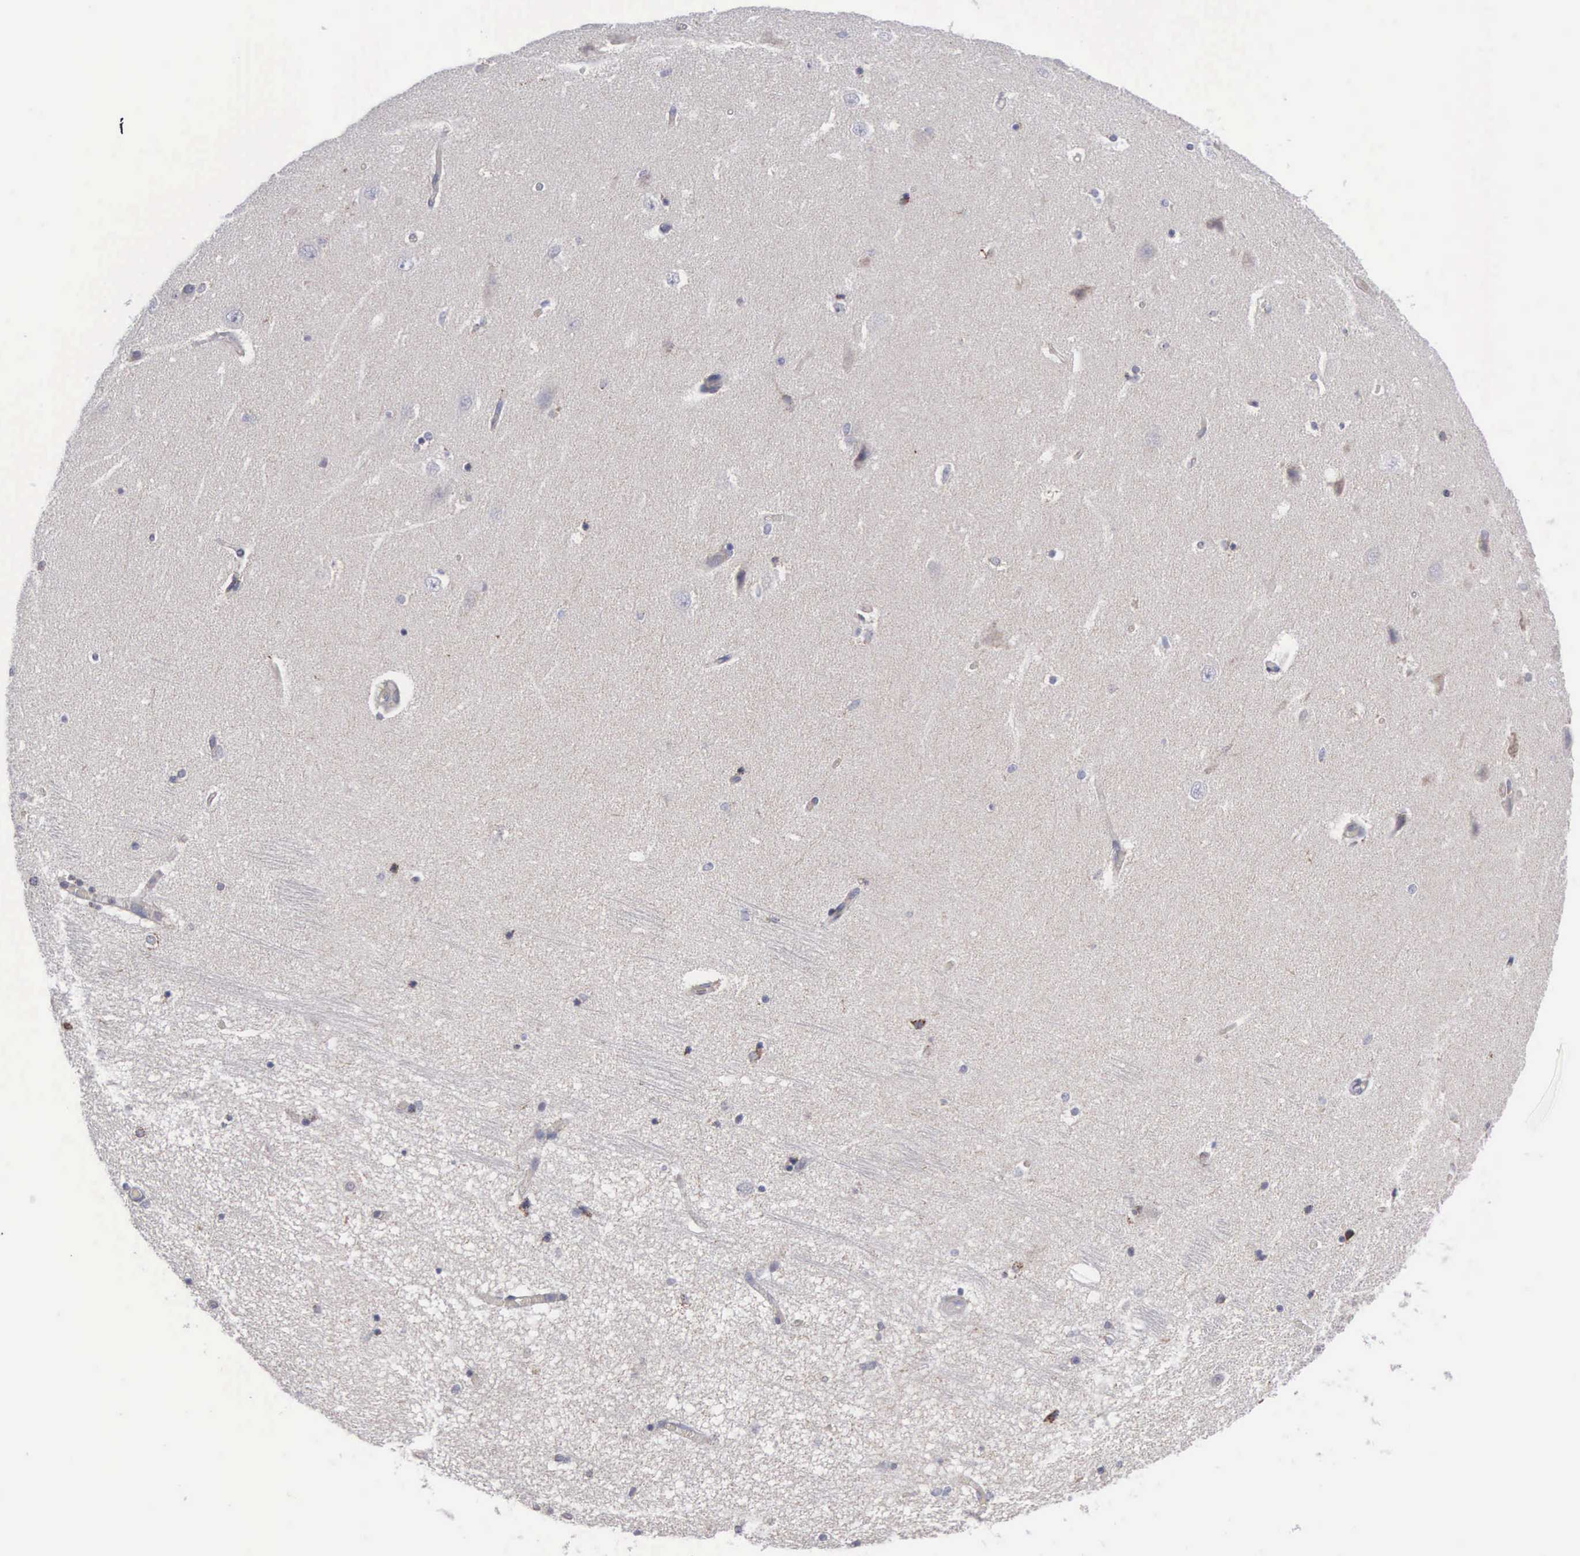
{"staining": {"intensity": "weak", "quantity": "<25%", "location": "cytoplasmic/membranous"}, "tissue": "hippocampus", "cell_type": "Neuronal cells", "image_type": "normal", "snomed": [{"axis": "morphology", "description": "Normal tissue, NOS"}, {"axis": "topography", "description": "Hippocampus"}], "caption": "The immunohistochemistry micrograph has no significant expression in neuronal cells of hippocampus. Brightfield microscopy of IHC stained with DAB (brown) and hematoxylin (blue), captured at high magnification.", "gene": "APOOL", "patient": {"sex": "female", "age": 54}}